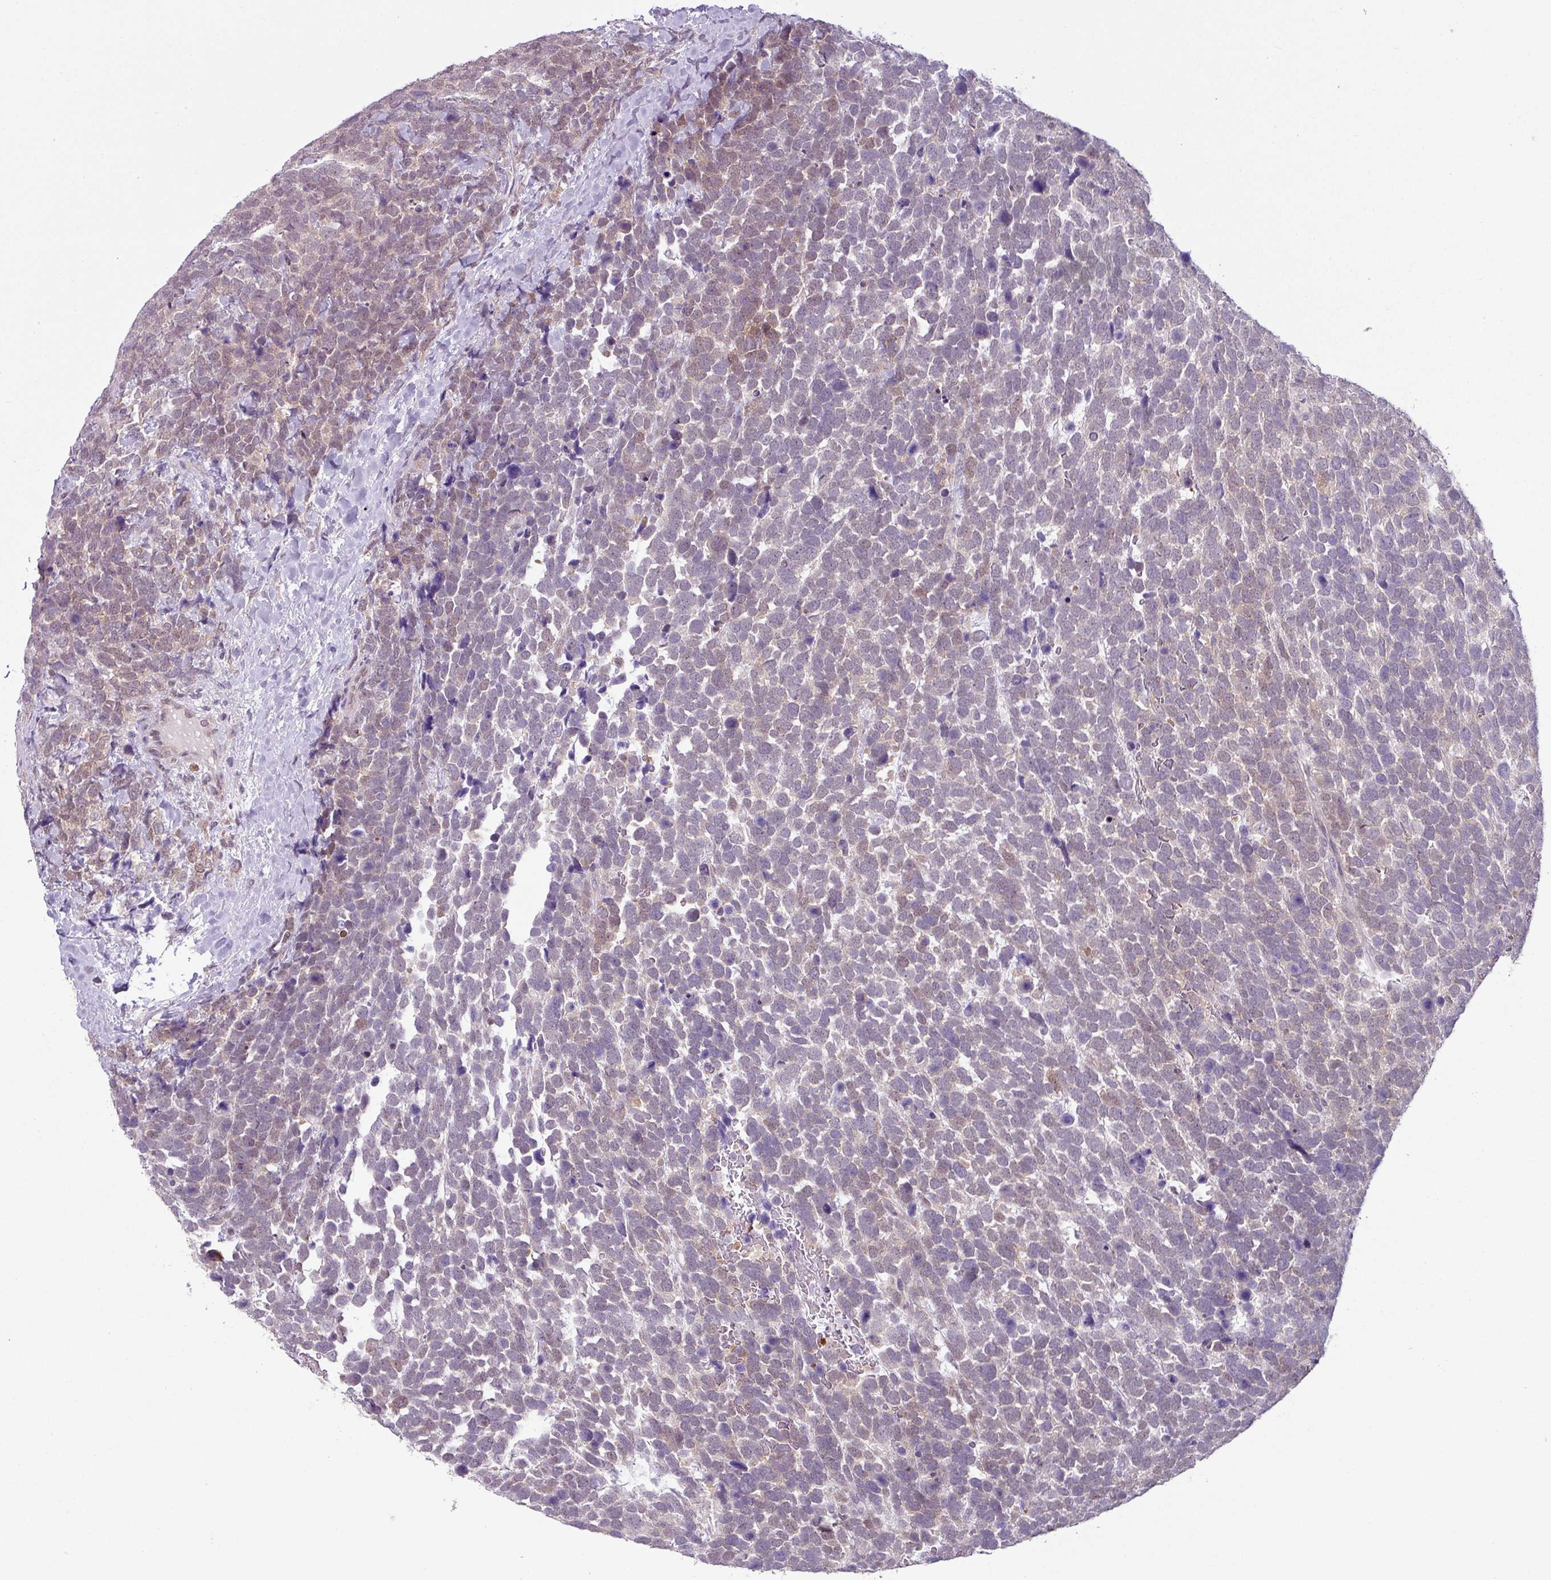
{"staining": {"intensity": "weak", "quantity": "25%-75%", "location": "cytoplasmic/membranous,nuclear"}, "tissue": "urothelial cancer", "cell_type": "Tumor cells", "image_type": "cancer", "snomed": [{"axis": "morphology", "description": "Urothelial carcinoma, High grade"}, {"axis": "topography", "description": "Urinary bladder"}], "caption": "Urothelial cancer stained with a brown dye displays weak cytoplasmic/membranous and nuclear positive staining in approximately 25%-75% of tumor cells.", "gene": "TTLL12", "patient": {"sex": "female", "age": 82}}